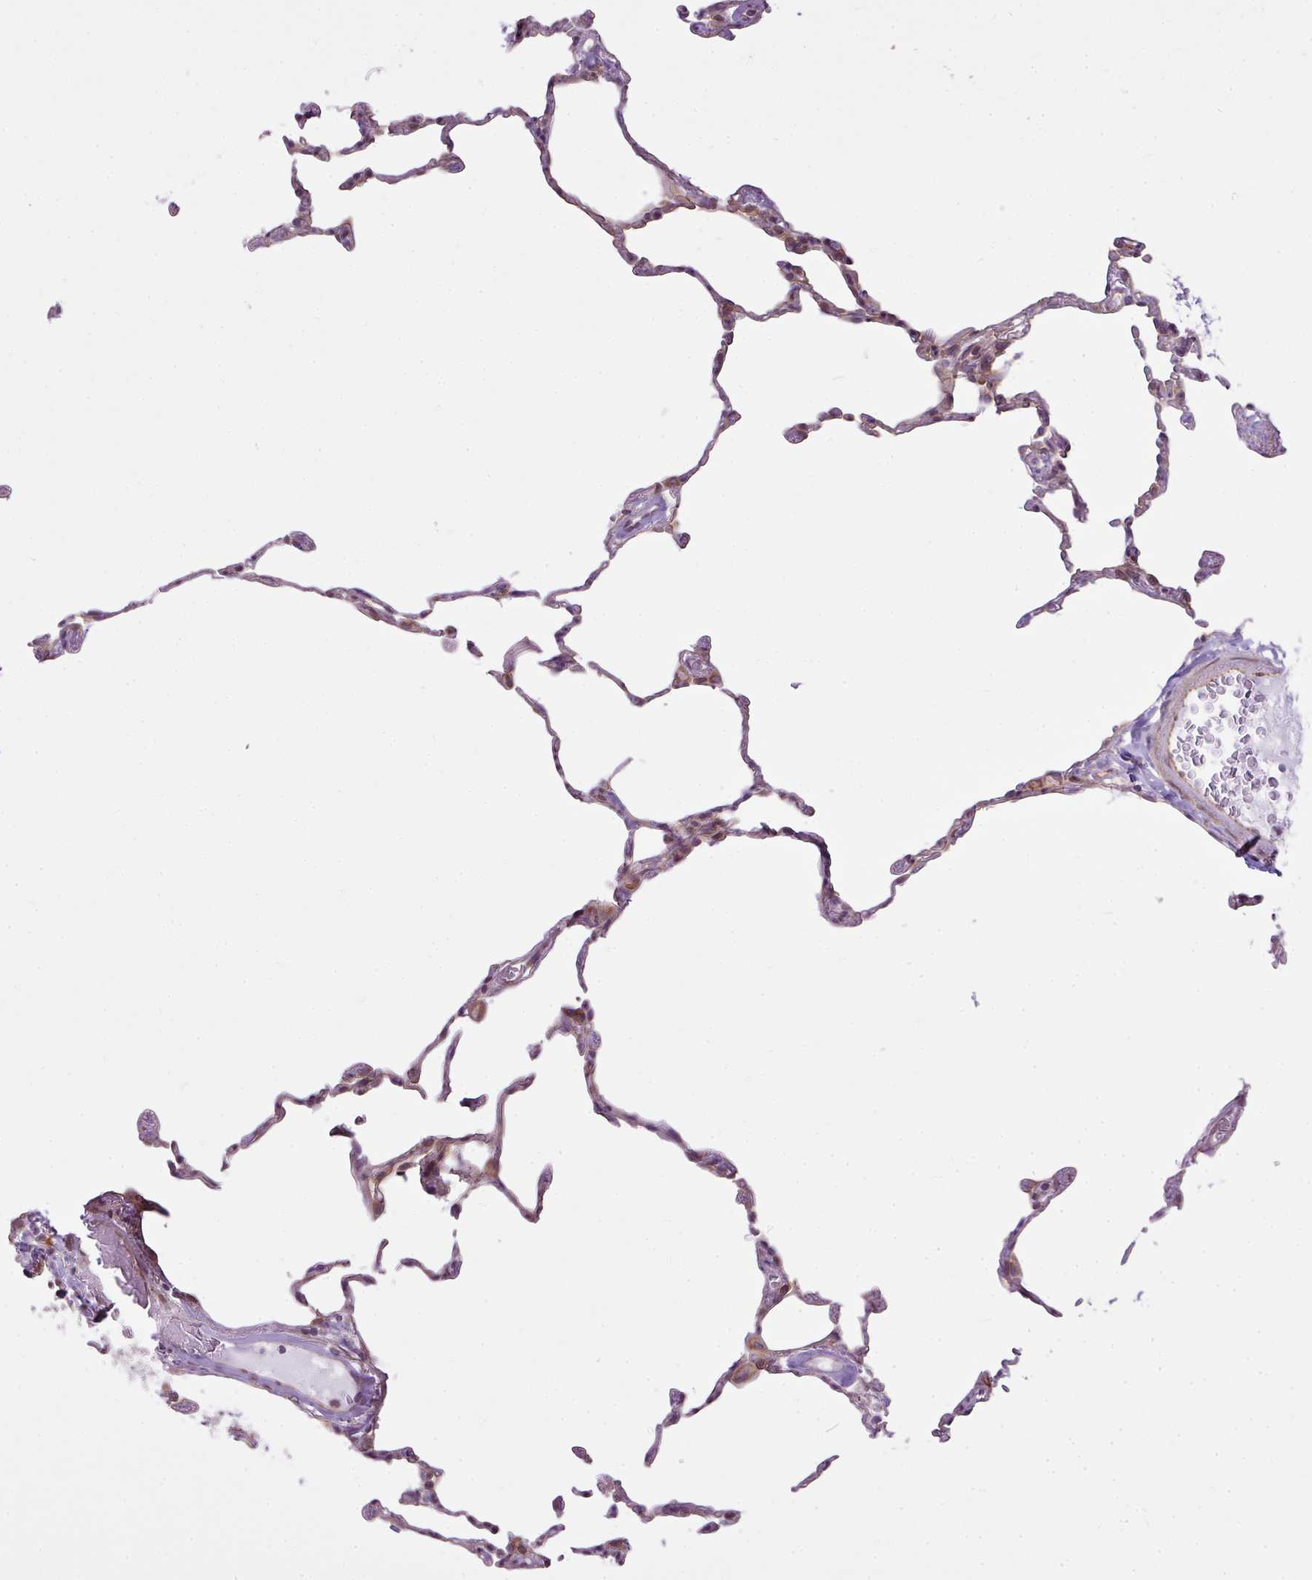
{"staining": {"intensity": "negative", "quantity": "none", "location": "none"}, "tissue": "lung", "cell_type": "Alveolar cells", "image_type": "normal", "snomed": [{"axis": "morphology", "description": "Normal tissue, NOS"}, {"axis": "topography", "description": "Lung"}], "caption": "Immunohistochemistry micrograph of benign lung stained for a protein (brown), which displays no expression in alveolar cells.", "gene": "COX18", "patient": {"sex": "female", "age": 57}}